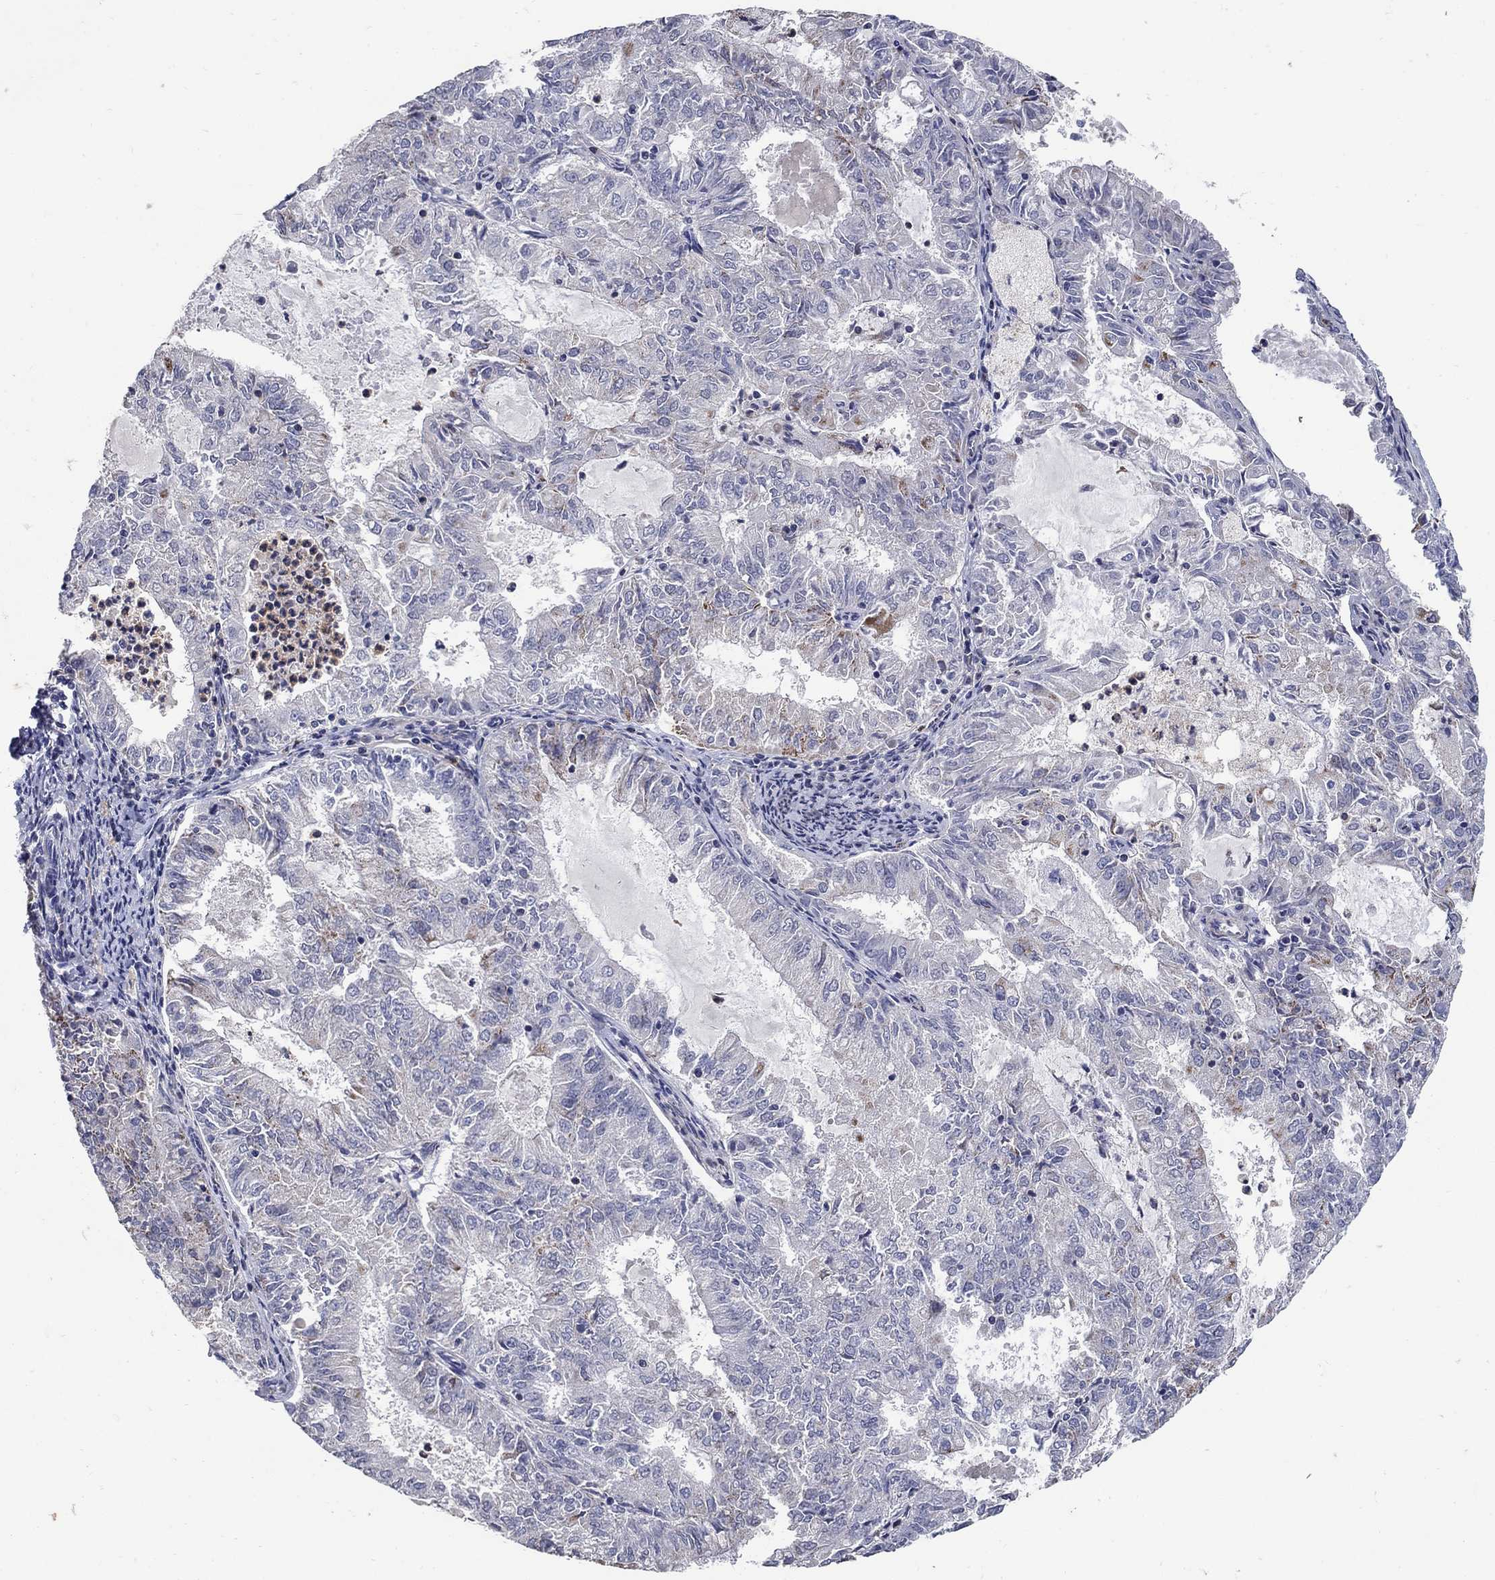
{"staining": {"intensity": "moderate", "quantity": "<25%", "location": "cytoplasmic/membranous"}, "tissue": "endometrial cancer", "cell_type": "Tumor cells", "image_type": "cancer", "snomed": [{"axis": "morphology", "description": "Adenocarcinoma, NOS"}, {"axis": "topography", "description": "Endometrium"}], "caption": "The image demonstrates a brown stain indicating the presence of a protein in the cytoplasmic/membranous of tumor cells in endometrial cancer (adenocarcinoma).", "gene": "HMX2", "patient": {"sex": "female", "age": 57}}